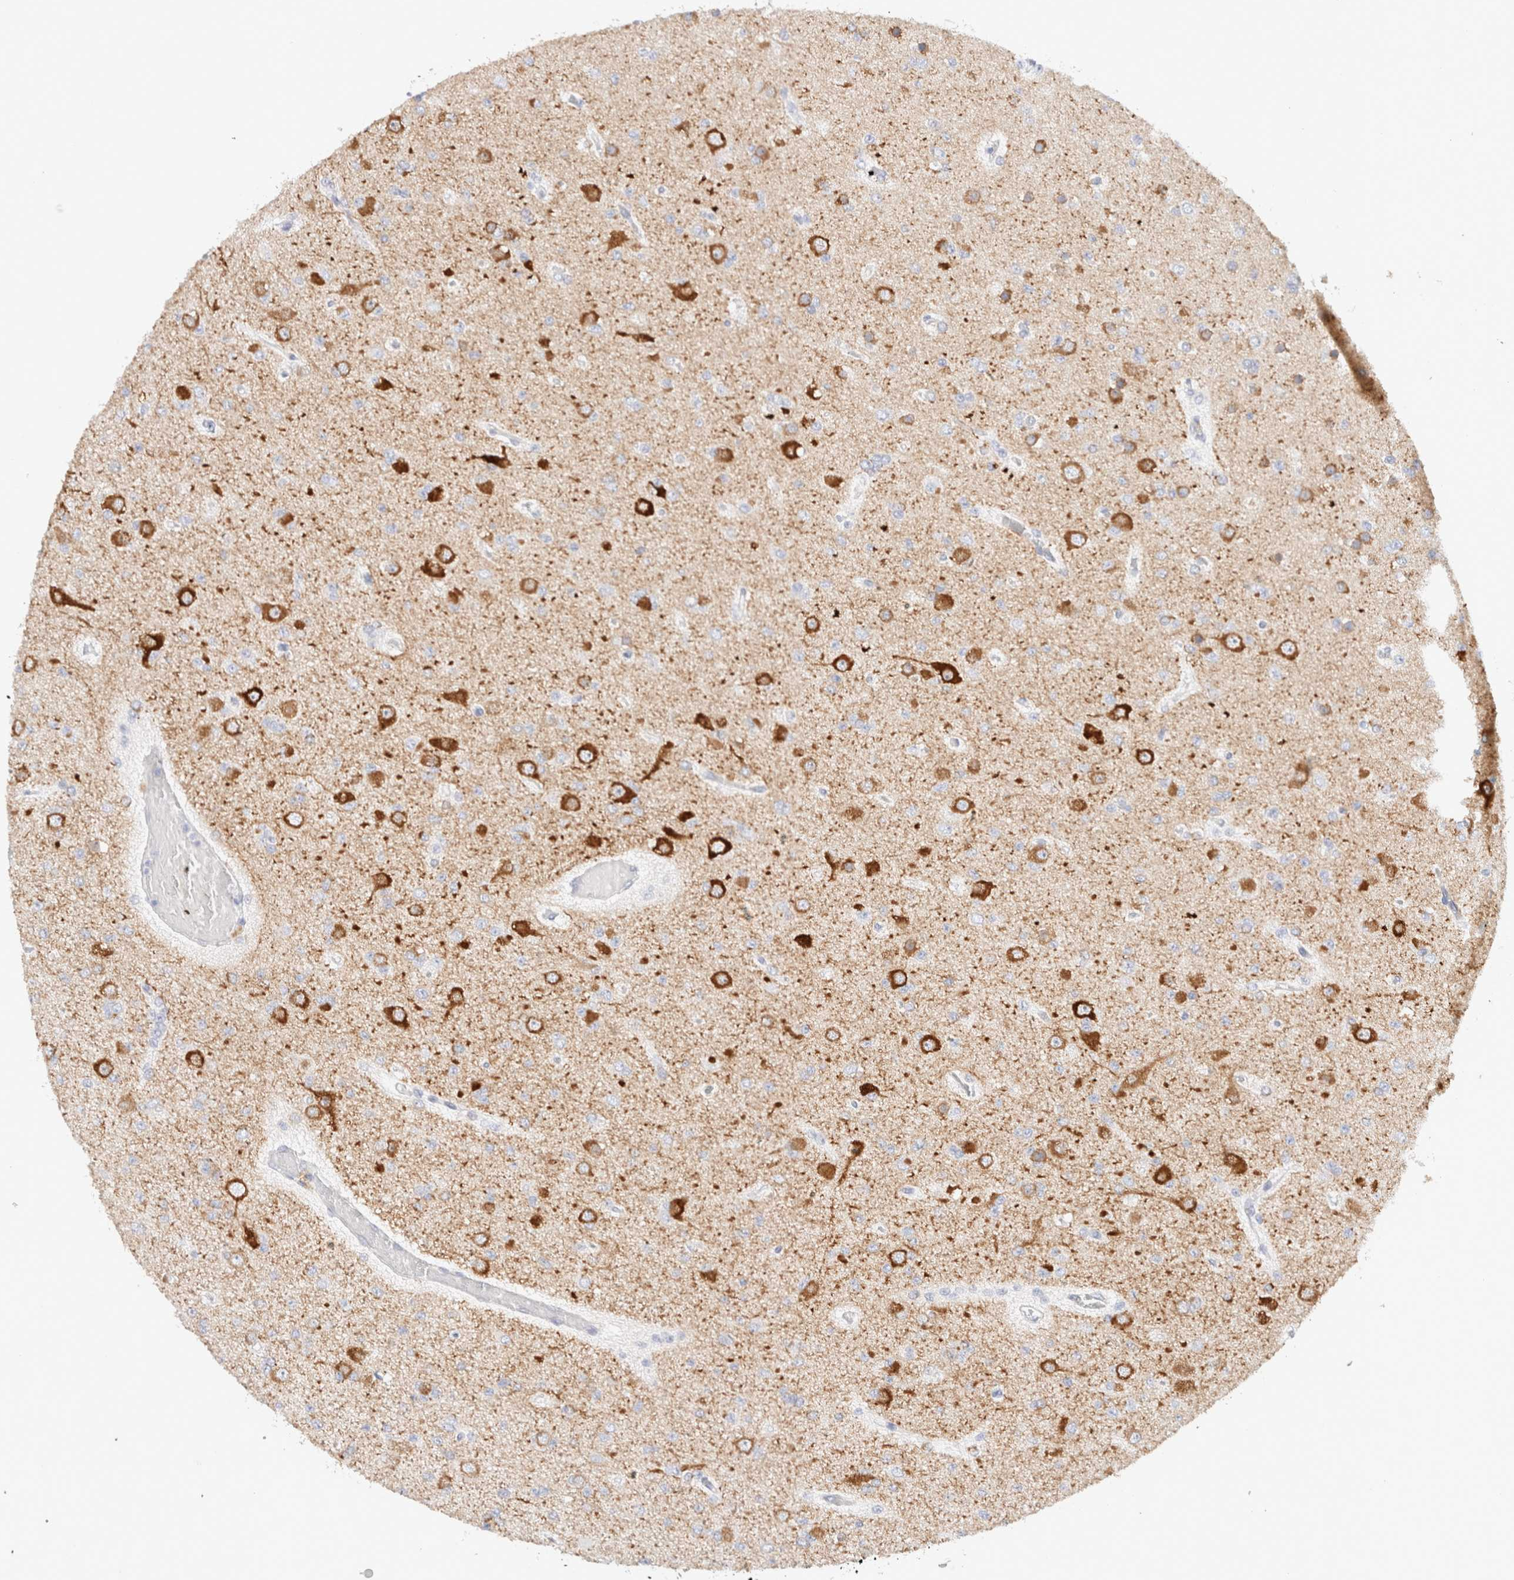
{"staining": {"intensity": "negative", "quantity": "none", "location": "none"}, "tissue": "glioma", "cell_type": "Tumor cells", "image_type": "cancer", "snomed": [{"axis": "morphology", "description": "Glioma, malignant, Low grade"}, {"axis": "topography", "description": "Brain"}], "caption": "The photomicrograph displays no significant staining in tumor cells of malignant glioma (low-grade).", "gene": "GADD45G", "patient": {"sex": "female", "age": 22}}